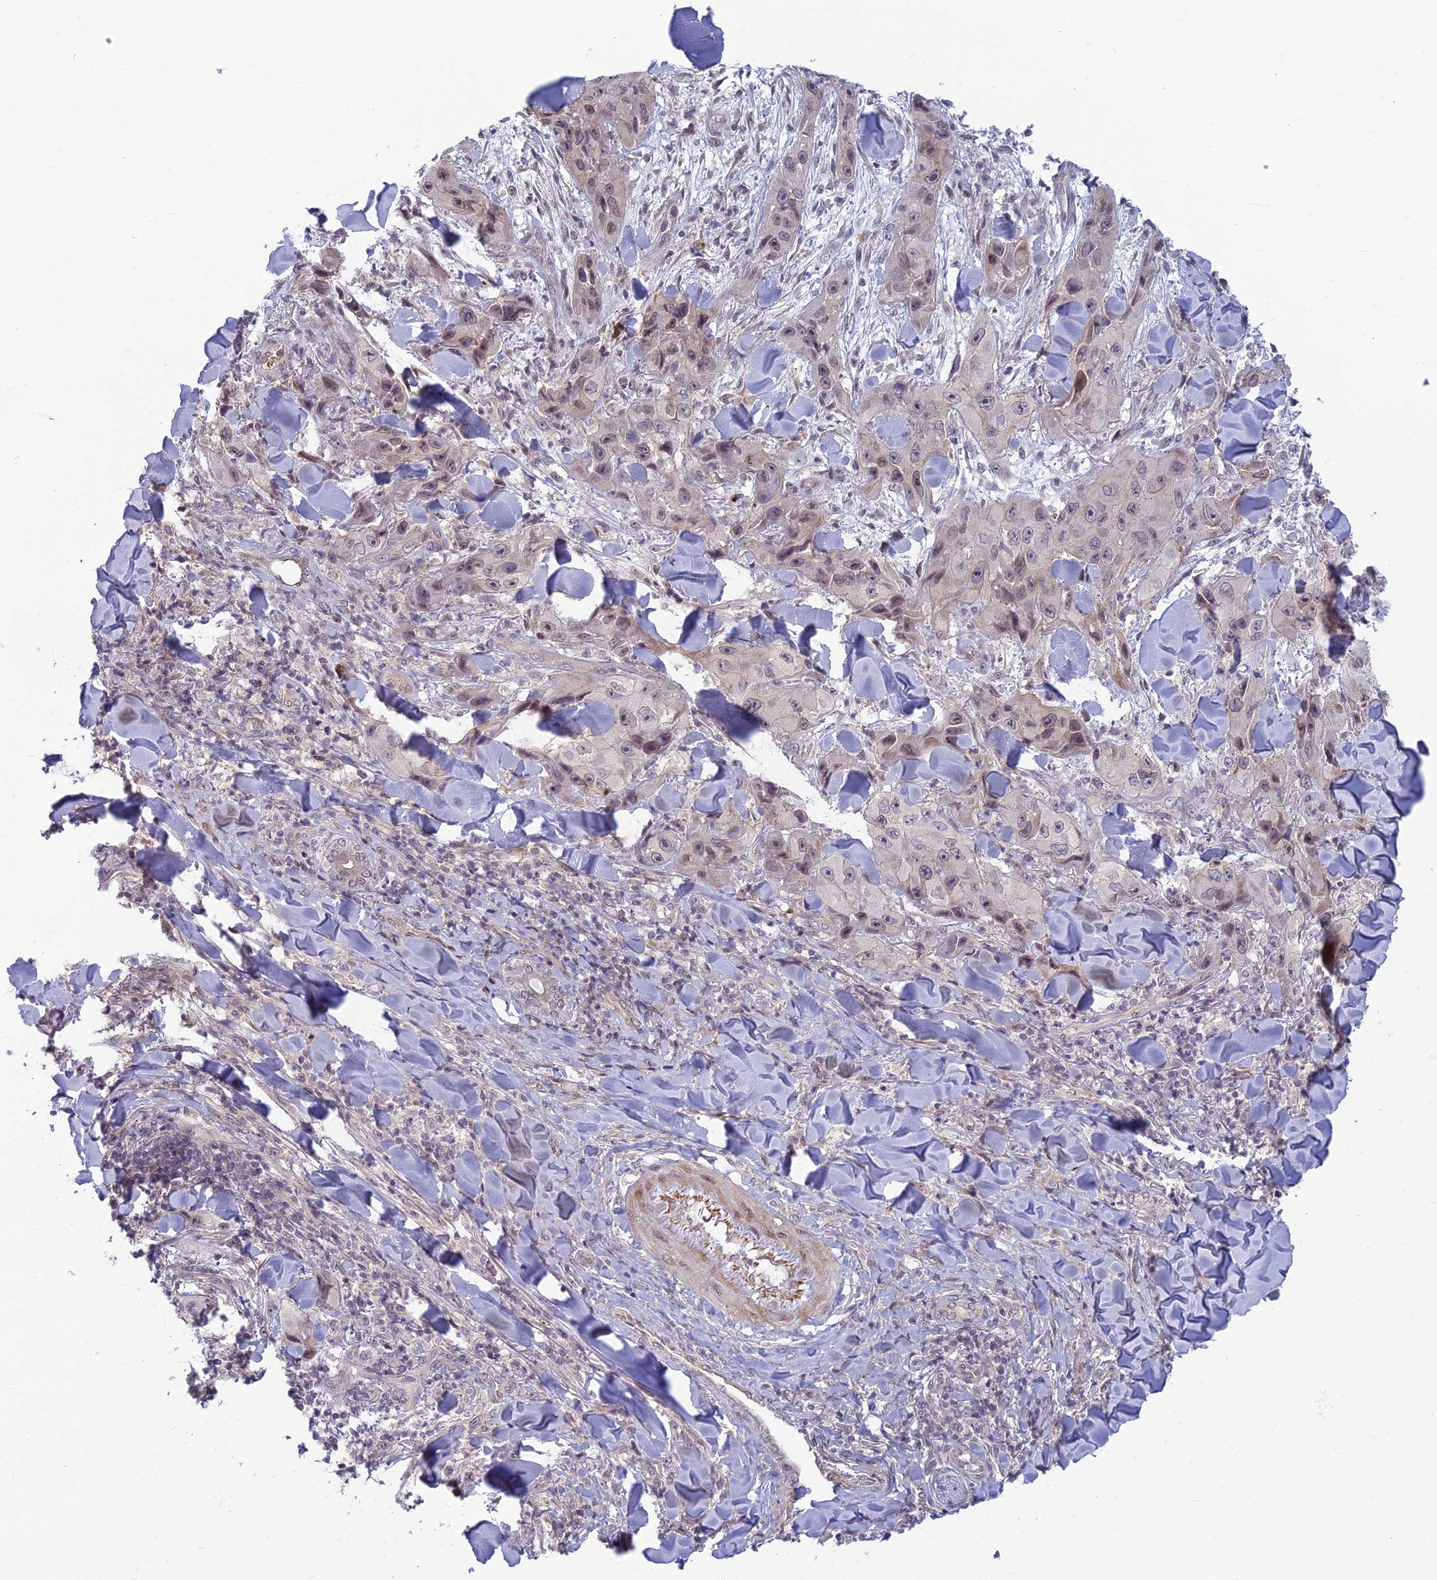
{"staining": {"intensity": "weak", "quantity": "<25%", "location": "nuclear"}, "tissue": "skin cancer", "cell_type": "Tumor cells", "image_type": "cancer", "snomed": [{"axis": "morphology", "description": "Squamous cell carcinoma, NOS"}, {"axis": "topography", "description": "Skin"}, {"axis": "topography", "description": "Subcutis"}], "caption": "This is a histopathology image of immunohistochemistry staining of skin cancer (squamous cell carcinoma), which shows no staining in tumor cells.", "gene": "DTX2", "patient": {"sex": "male", "age": 73}}